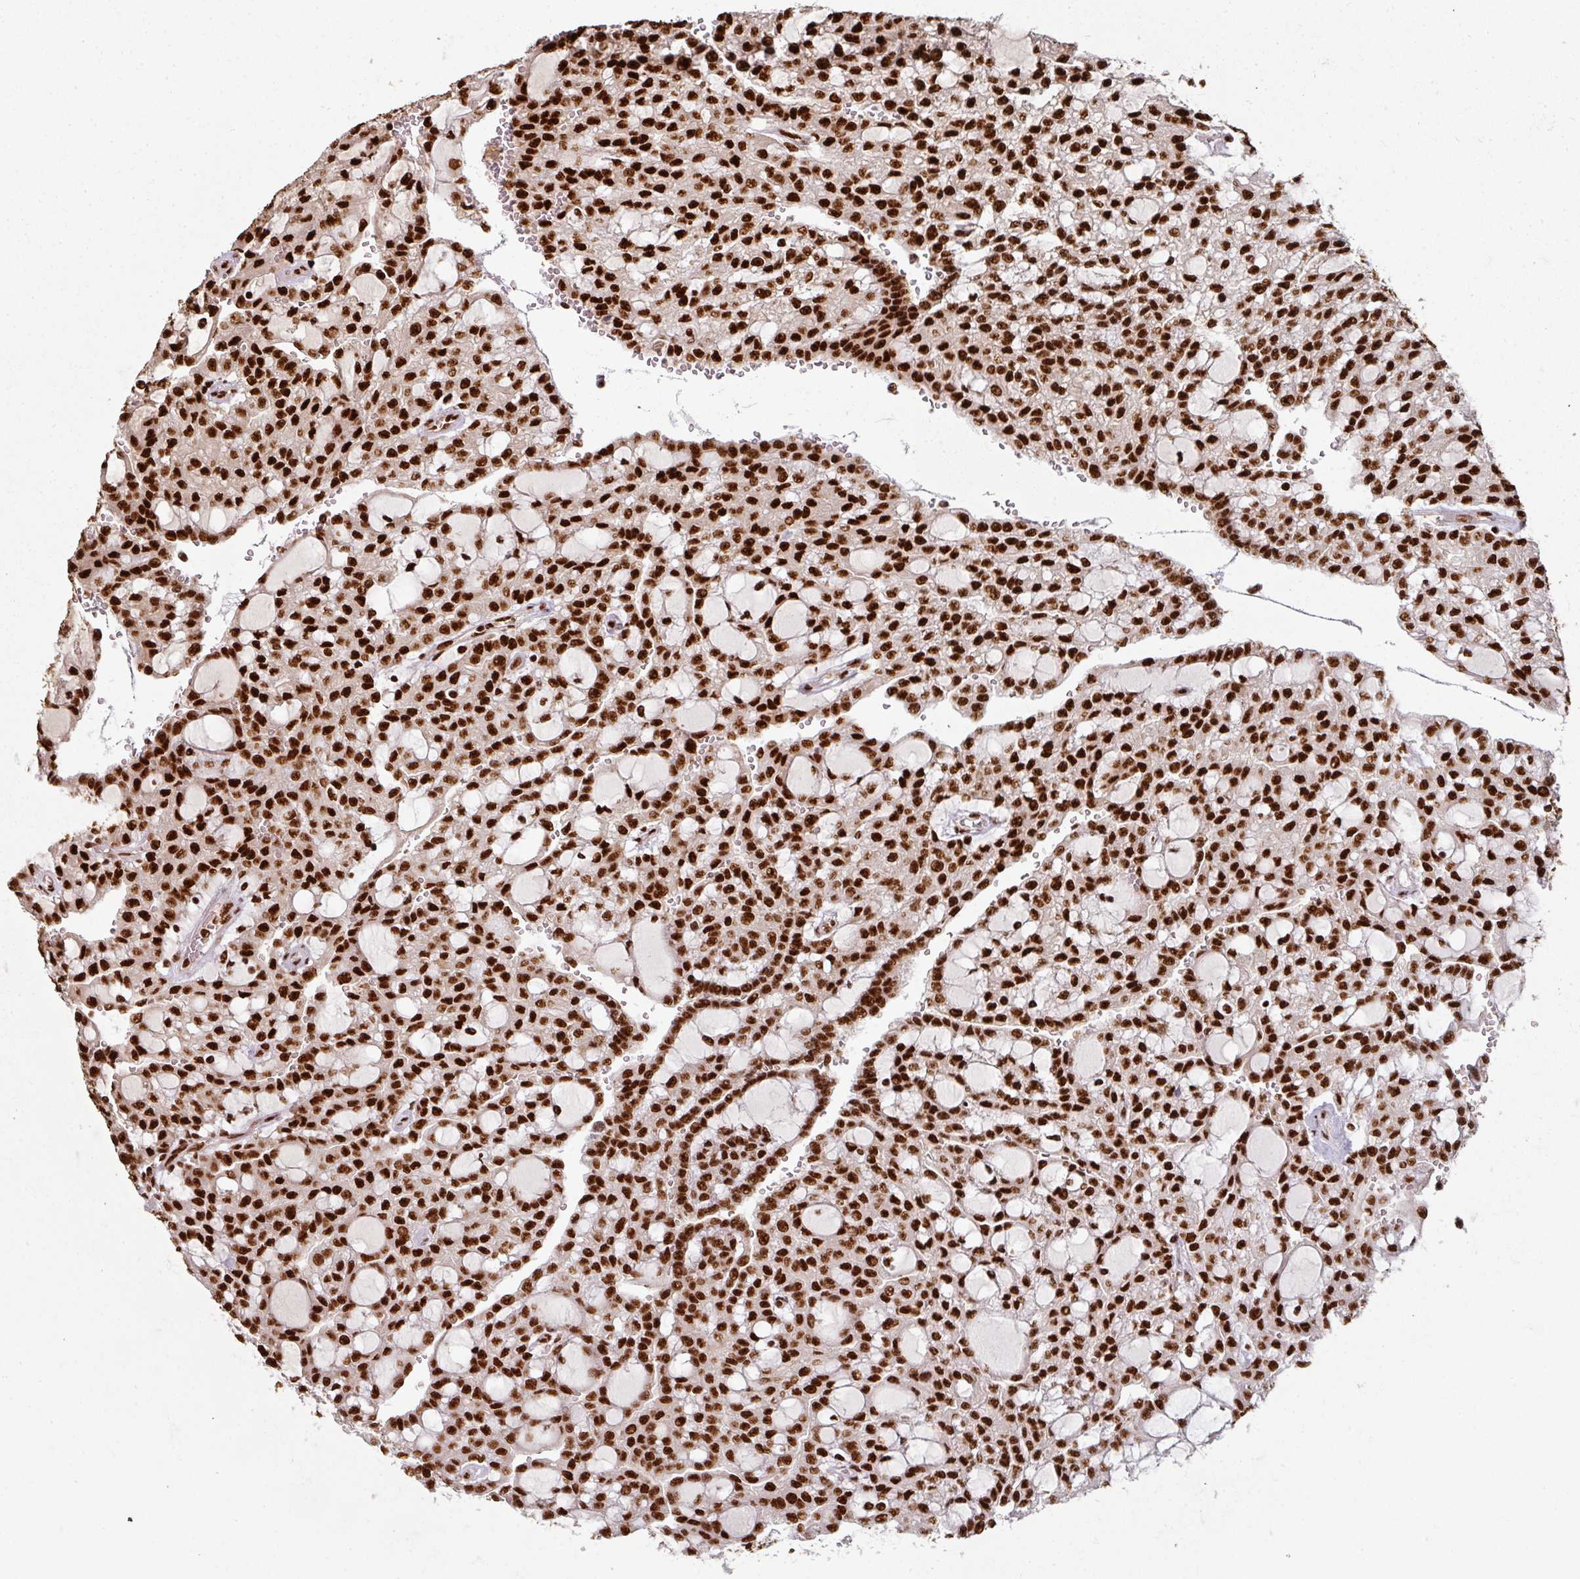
{"staining": {"intensity": "strong", "quantity": ">75%", "location": "nuclear"}, "tissue": "renal cancer", "cell_type": "Tumor cells", "image_type": "cancer", "snomed": [{"axis": "morphology", "description": "Adenocarcinoma, NOS"}, {"axis": "topography", "description": "Kidney"}], "caption": "Renal cancer (adenocarcinoma) was stained to show a protein in brown. There is high levels of strong nuclear expression in about >75% of tumor cells. The staining is performed using DAB (3,3'-diaminobenzidine) brown chromogen to label protein expression. The nuclei are counter-stained blue using hematoxylin.", "gene": "SIK3", "patient": {"sex": "male", "age": 63}}